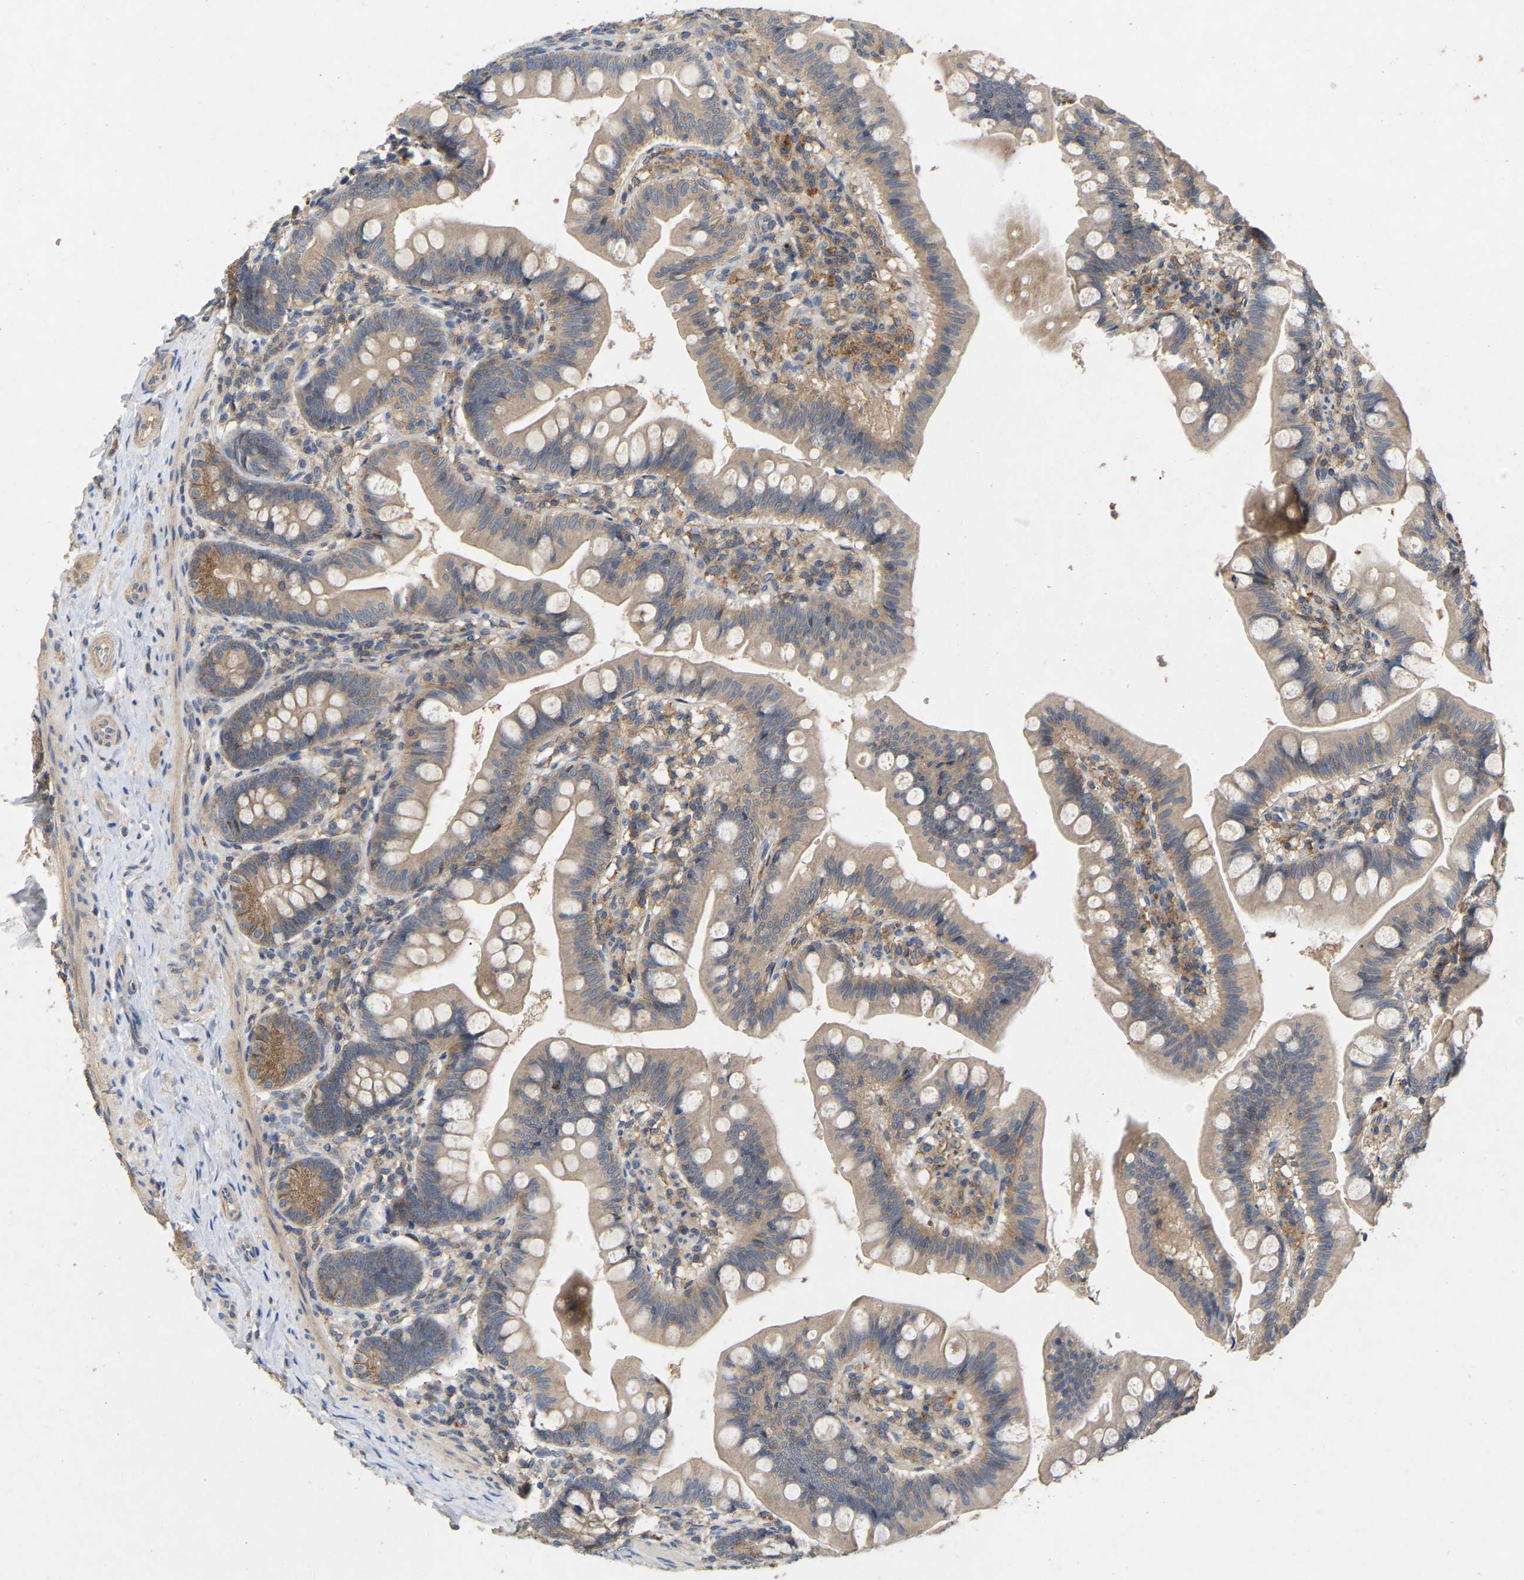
{"staining": {"intensity": "moderate", "quantity": ">75%", "location": "cytoplasmic/membranous"}, "tissue": "small intestine", "cell_type": "Glandular cells", "image_type": "normal", "snomed": [{"axis": "morphology", "description": "Normal tissue, NOS"}, {"axis": "topography", "description": "Small intestine"}], "caption": "Immunohistochemistry (IHC) of unremarkable small intestine shows medium levels of moderate cytoplasmic/membranous expression in about >75% of glandular cells. Using DAB (brown) and hematoxylin (blue) stains, captured at high magnification using brightfield microscopy.", "gene": "LPAR2", "patient": {"sex": "male", "age": 7}}